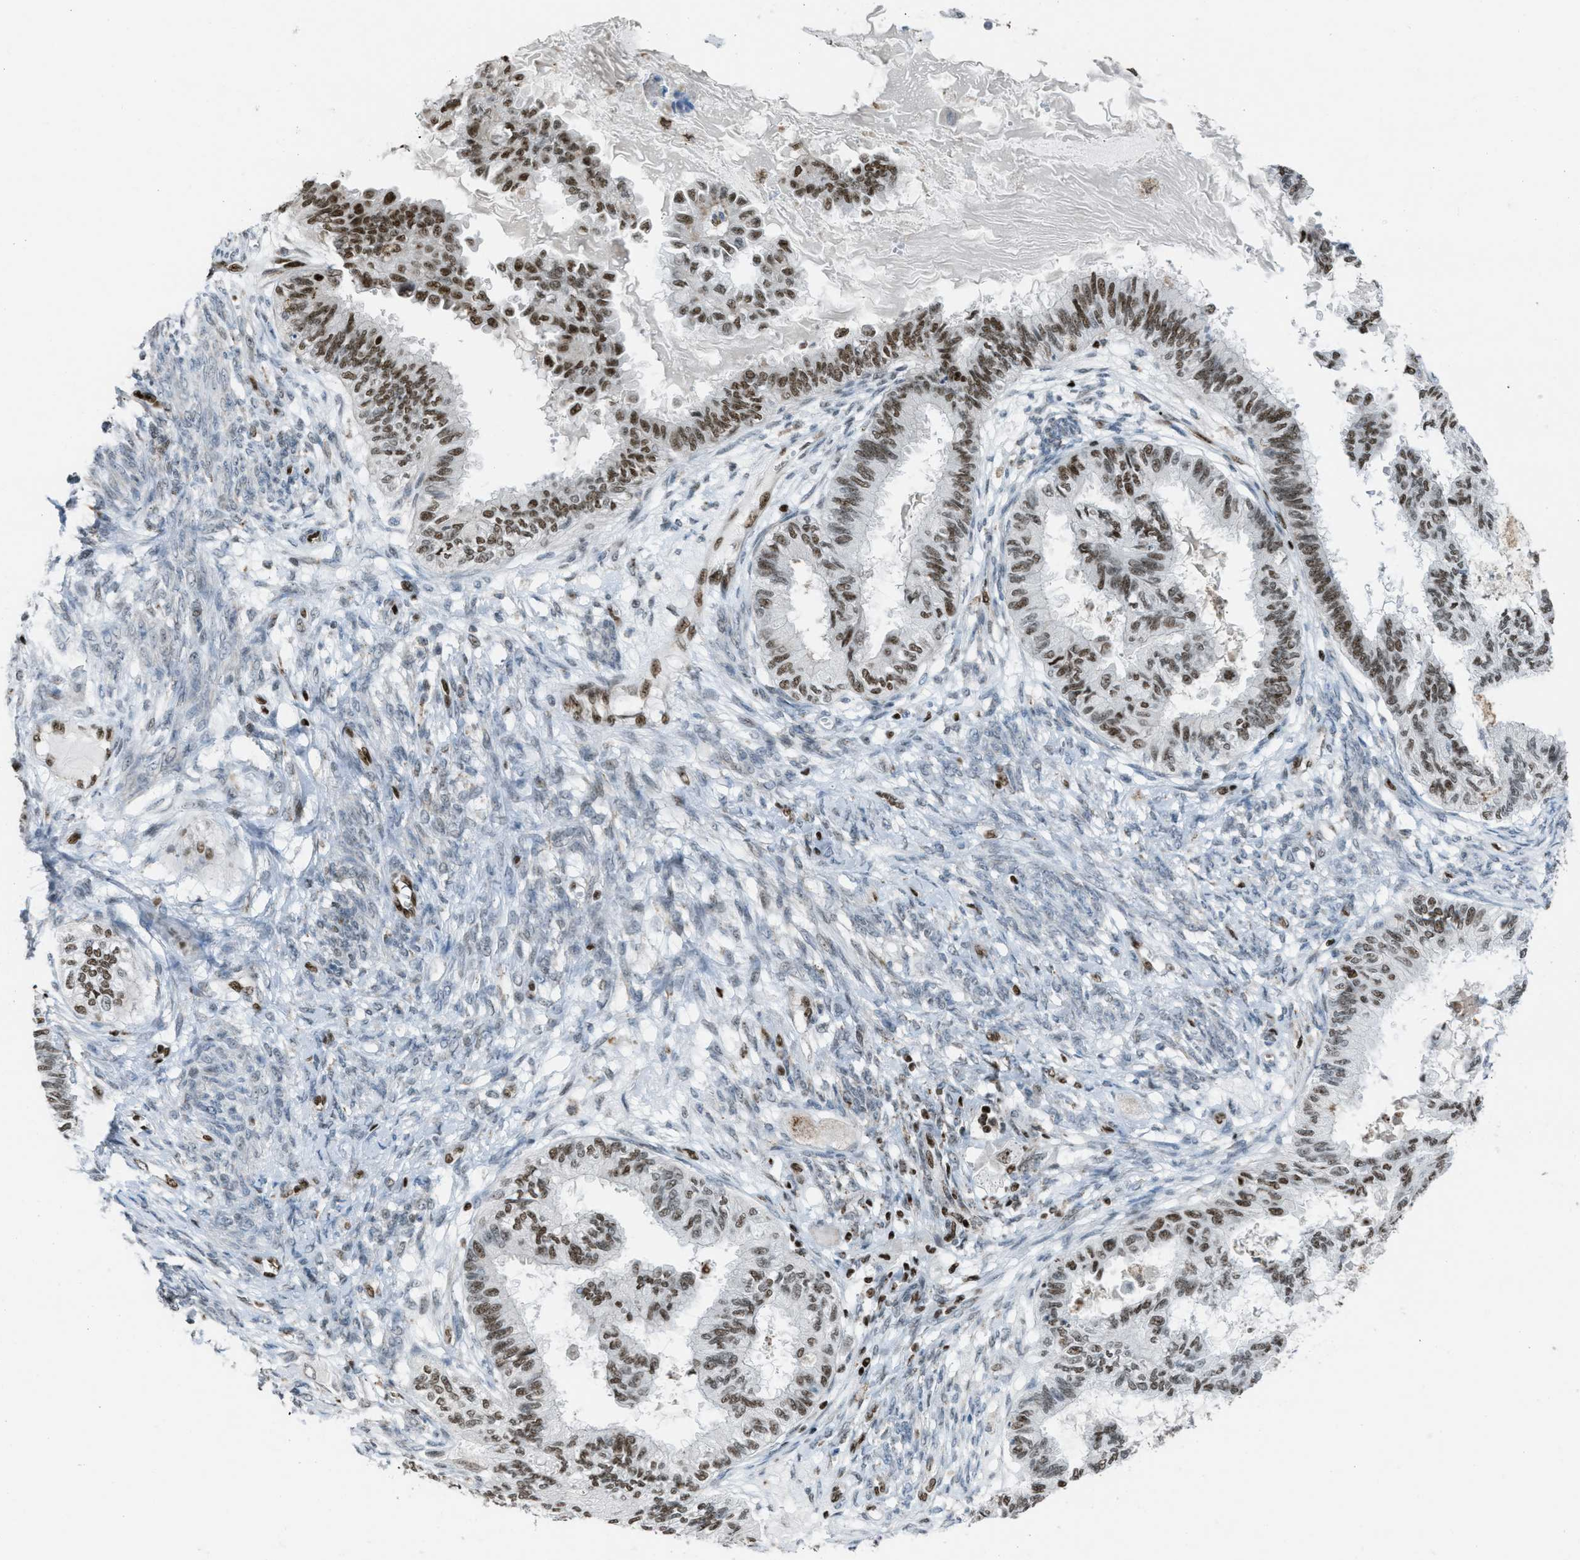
{"staining": {"intensity": "strong", "quantity": ">75%", "location": "nuclear"}, "tissue": "cervical cancer", "cell_type": "Tumor cells", "image_type": "cancer", "snomed": [{"axis": "morphology", "description": "Normal tissue, NOS"}, {"axis": "morphology", "description": "Adenocarcinoma, NOS"}, {"axis": "topography", "description": "Cervix"}, {"axis": "topography", "description": "Endometrium"}], "caption": "Tumor cells reveal high levels of strong nuclear positivity in about >75% of cells in human cervical cancer (adenocarcinoma). (IHC, brightfield microscopy, high magnification).", "gene": "SLFN5", "patient": {"sex": "female", "age": 86}}